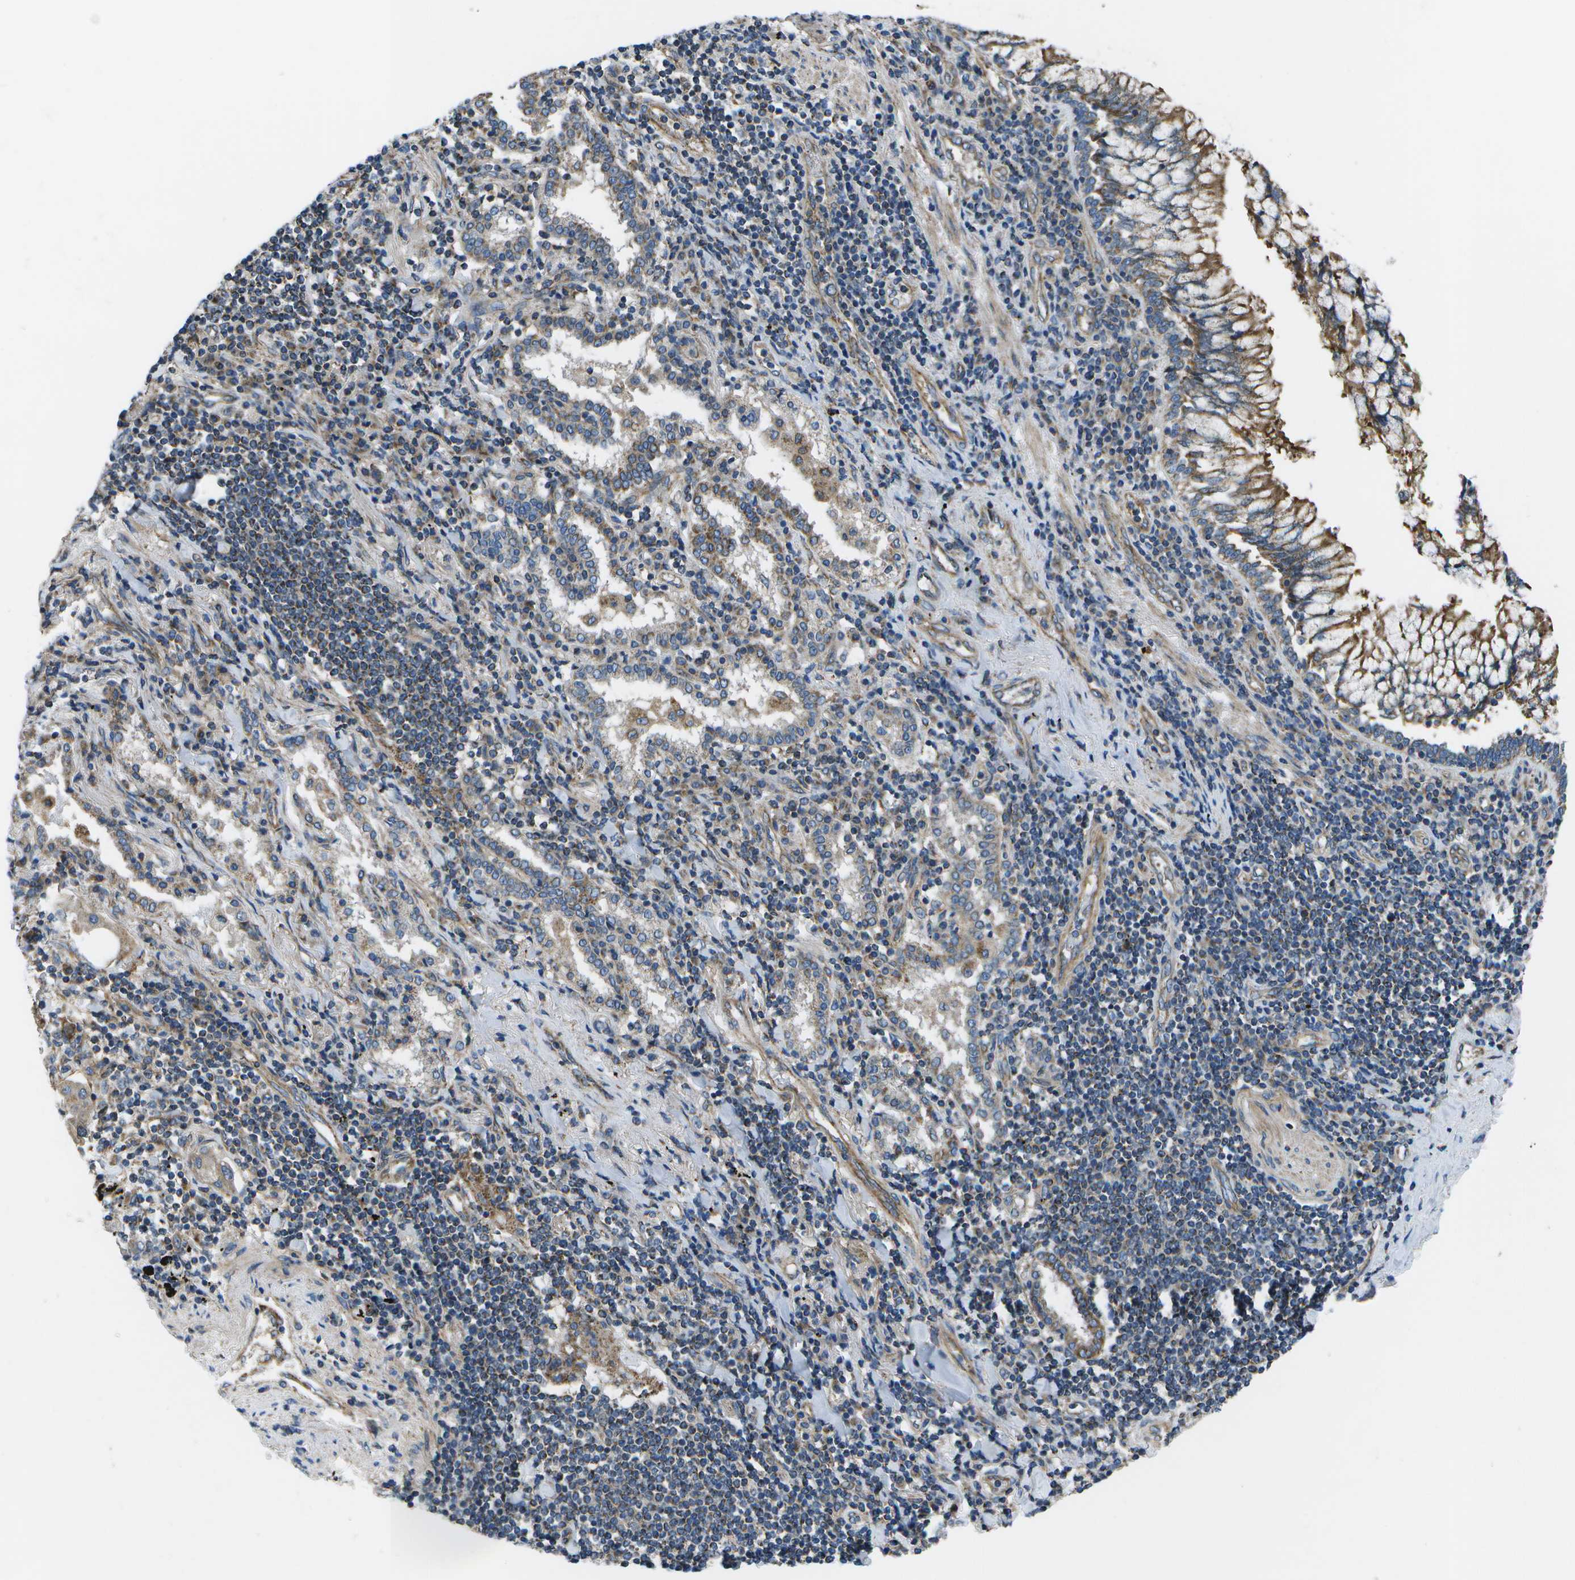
{"staining": {"intensity": "weak", "quantity": "25%-75%", "location": "cytoplasmic/membranous"}, "tissue": "lung cancer", "cell_type": "Tumor cells", "image_type": "cancer", "snomed": [{"axis": "morphology", "description": "Adenocarcinoma, NOS"}, {"axis": "topography", "description": "Lung"}], "caption": "Immunohistochemistry image of lung cancer stained for a protein (brown), which displays low levels of weak cytoplasmic/membranous expression in about 25%-75% of tumor cells.", "gene": "MVK", "patient": {"sex": "female", "age": 65}}